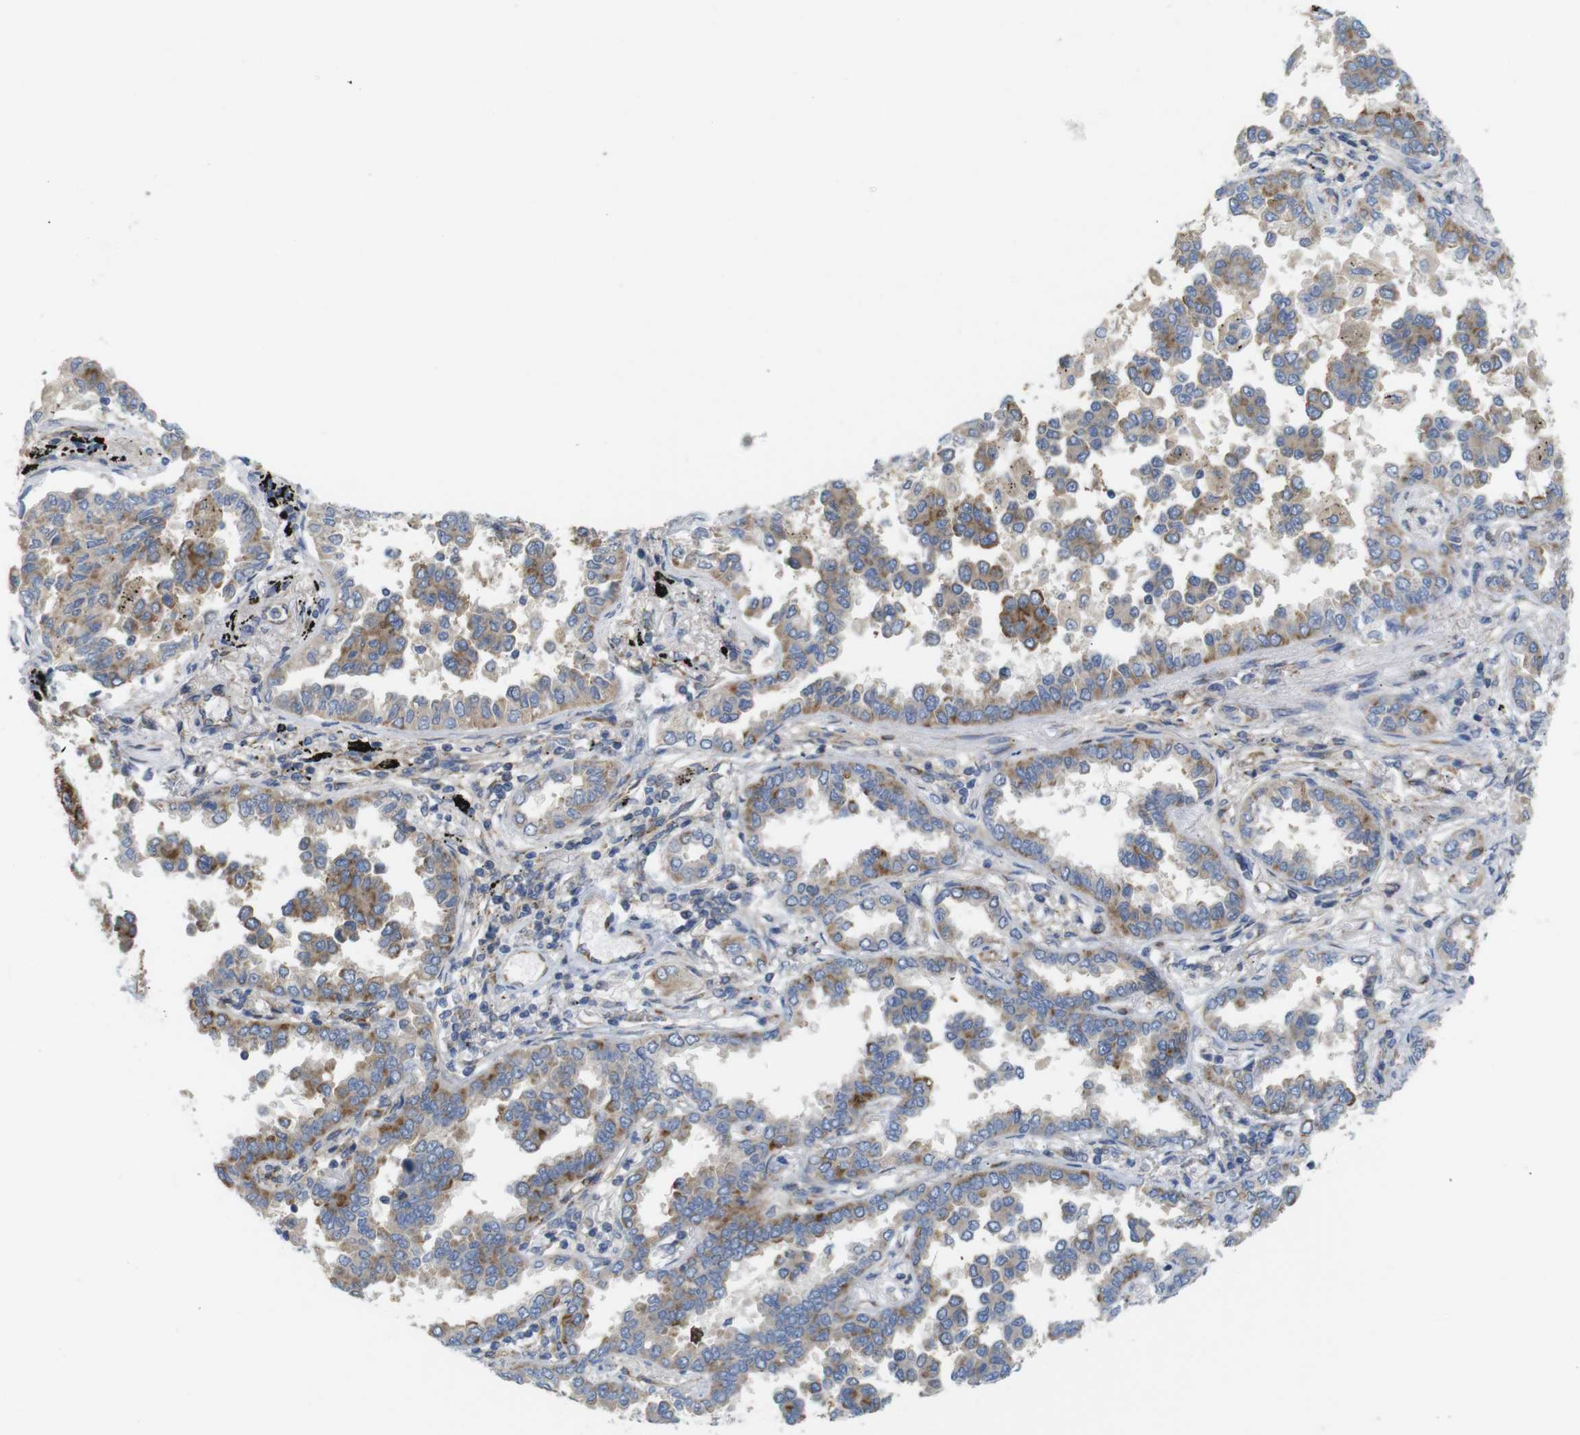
{"staining": {"intensity": "moderate", "quantity": "25%-75%", "location": "cytoplasmic/membranous"}, "tissue": "lung cancer", "cell_type": "Tumor cells", "image_type": "cancer", "snomed": [{"axis": "morphology", "description": "Normal tissue, NOS"}, {"axis": "morphology", "description": "Adenocarcinoma, NOS"}, {"axis": "topography", "description": "Lung"}], "caption": "The micrograph reveals a brown stain indicating the presence of a protein in the cytoplasmic/membranous of tumor cells in adenocarcinoma (lung).", "gene": "PCNX2", "patient": {"sex": "male", "age": 59}}